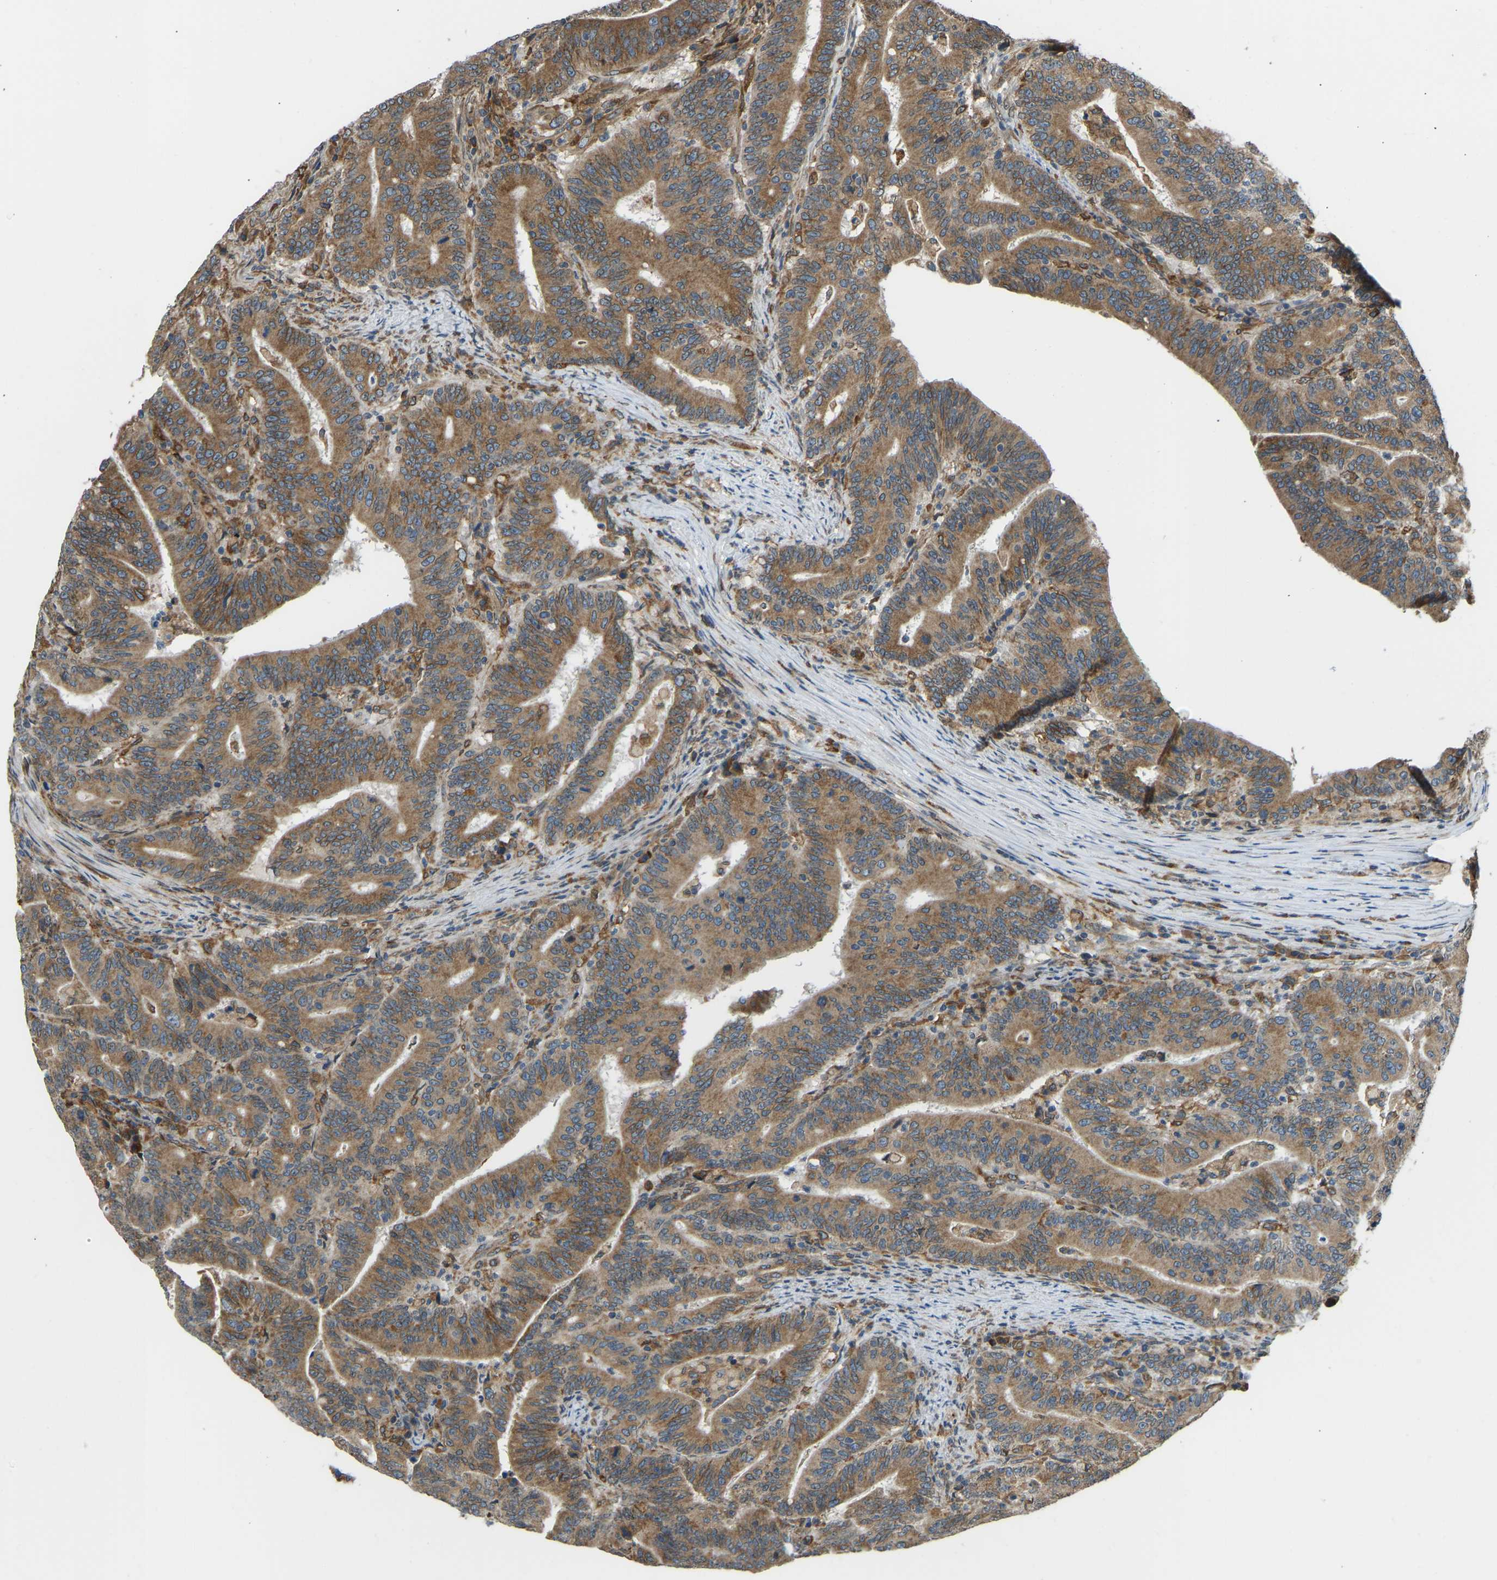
{"staining": {"intensity": "strong", "quantity": ">75%", "location": "cytoplasmic/membranous"}, "tissue": "colorectal cancer", "cell_type": "Tumor cells", "image_type": "cancer", "snomed": [{"axis": "morphology", "description": "Adenocarcinoma, NOS"}, {"axis": "topography", "description": "Colon"}], "caption": "The image exhibits immunohistochemical staining of colorectal adenocarcinoma. There is strong cytoplasmic/membranous expression is present in approximately >75% of tumor cells.", "gene": "OS9", "patient": {"sex": "female", "age": 66}}